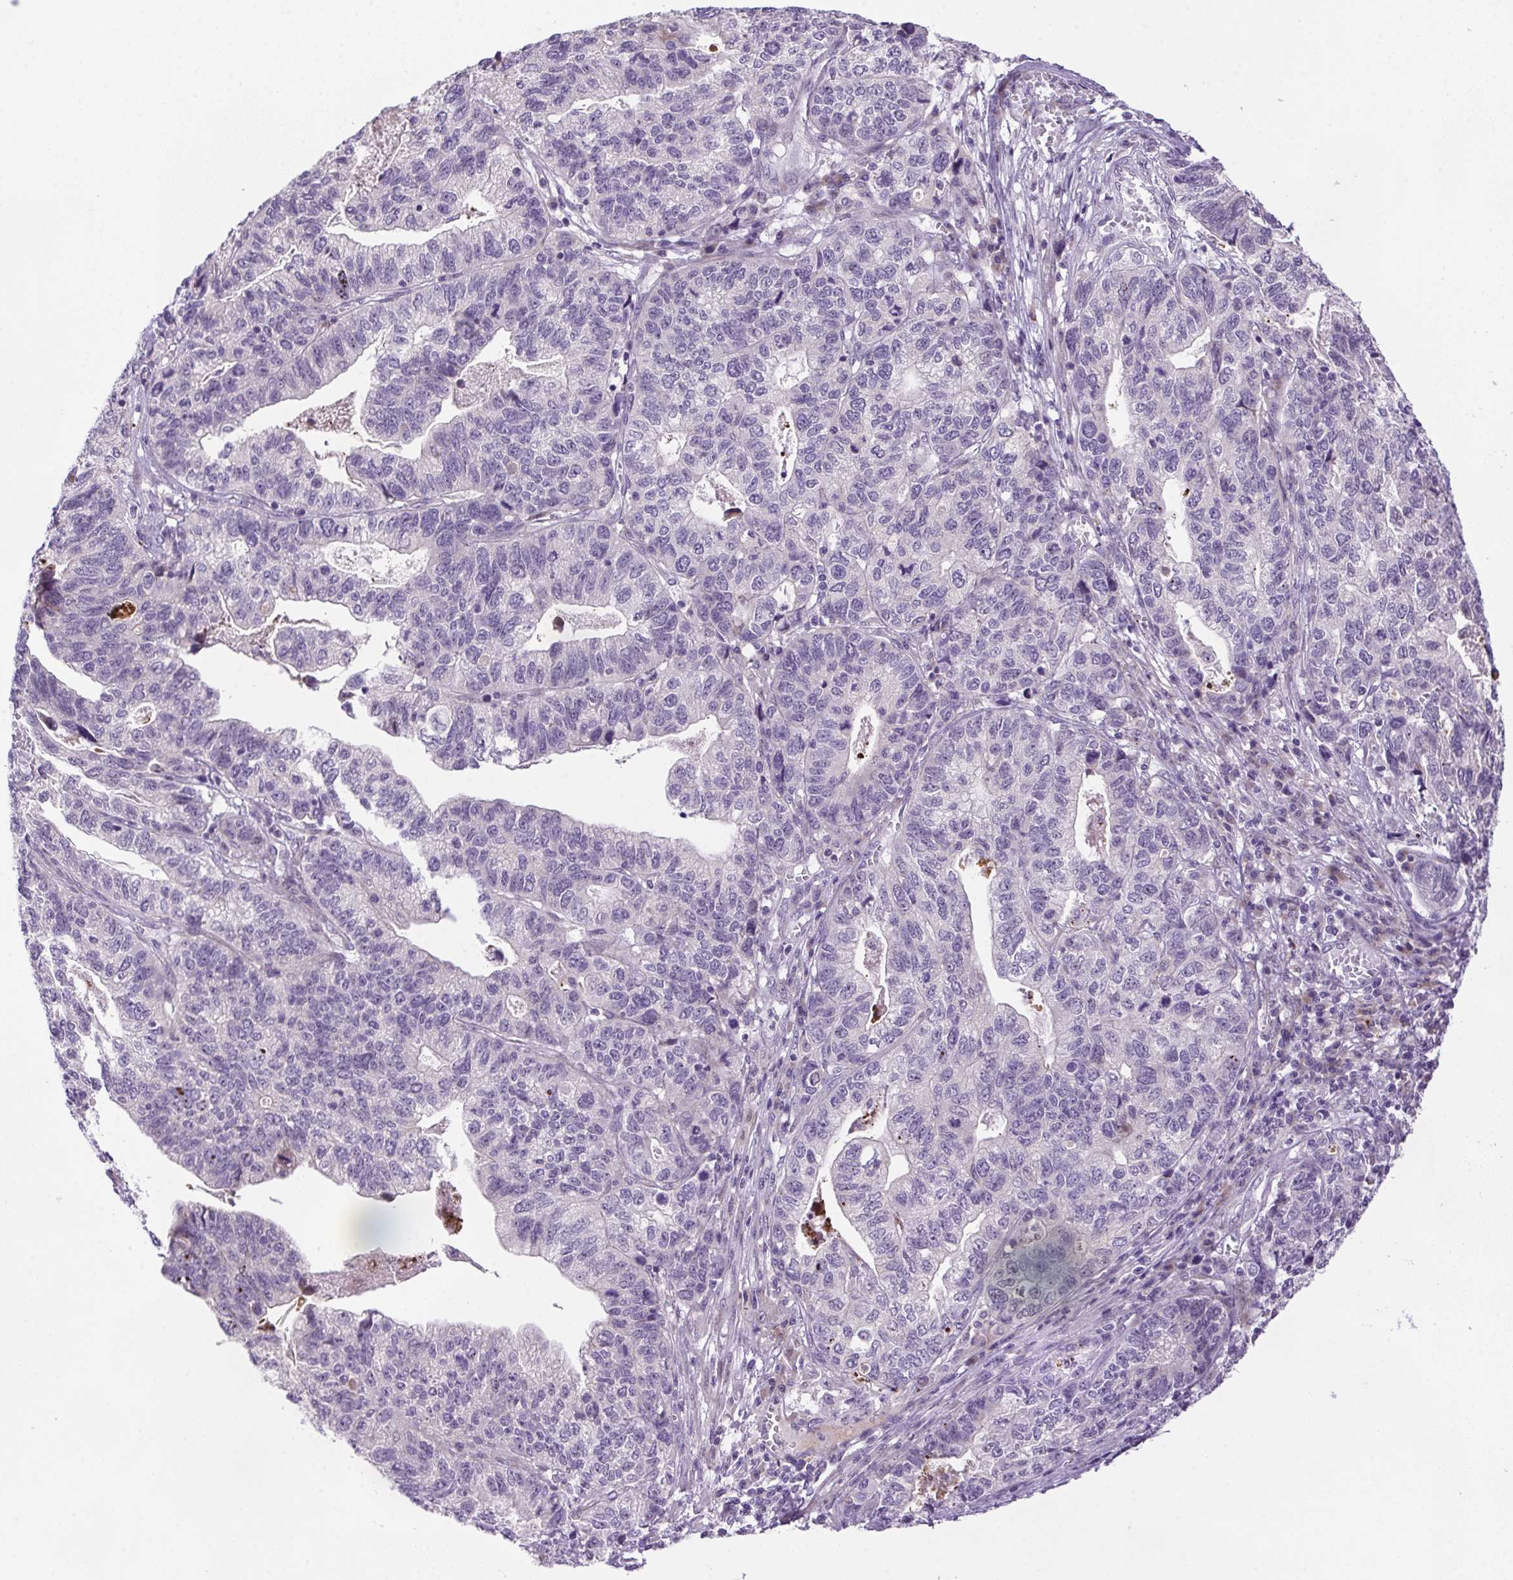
{"staining": {"intensity": "negative", "quantity": "none", "location": "none"}, "tissue": "stomach cancer", "cell_type": "Tumor cells", "image_type": "cancer", "snomed": [{"axis": "morphology", "description": "Adenocarcinoma, NOS"}, {"axis": "topography", "description": "Stomach, upper"}], "caption": "High magnification brightfield microscopy of stomach cancer (adenocarcinoma) stained with DAB (brown) and counterstained with hematoxylin (blue): tumor cells show no significant positivity.", "gene": "LRRTM1", "patient": {"sex": "female", "age": 67}}